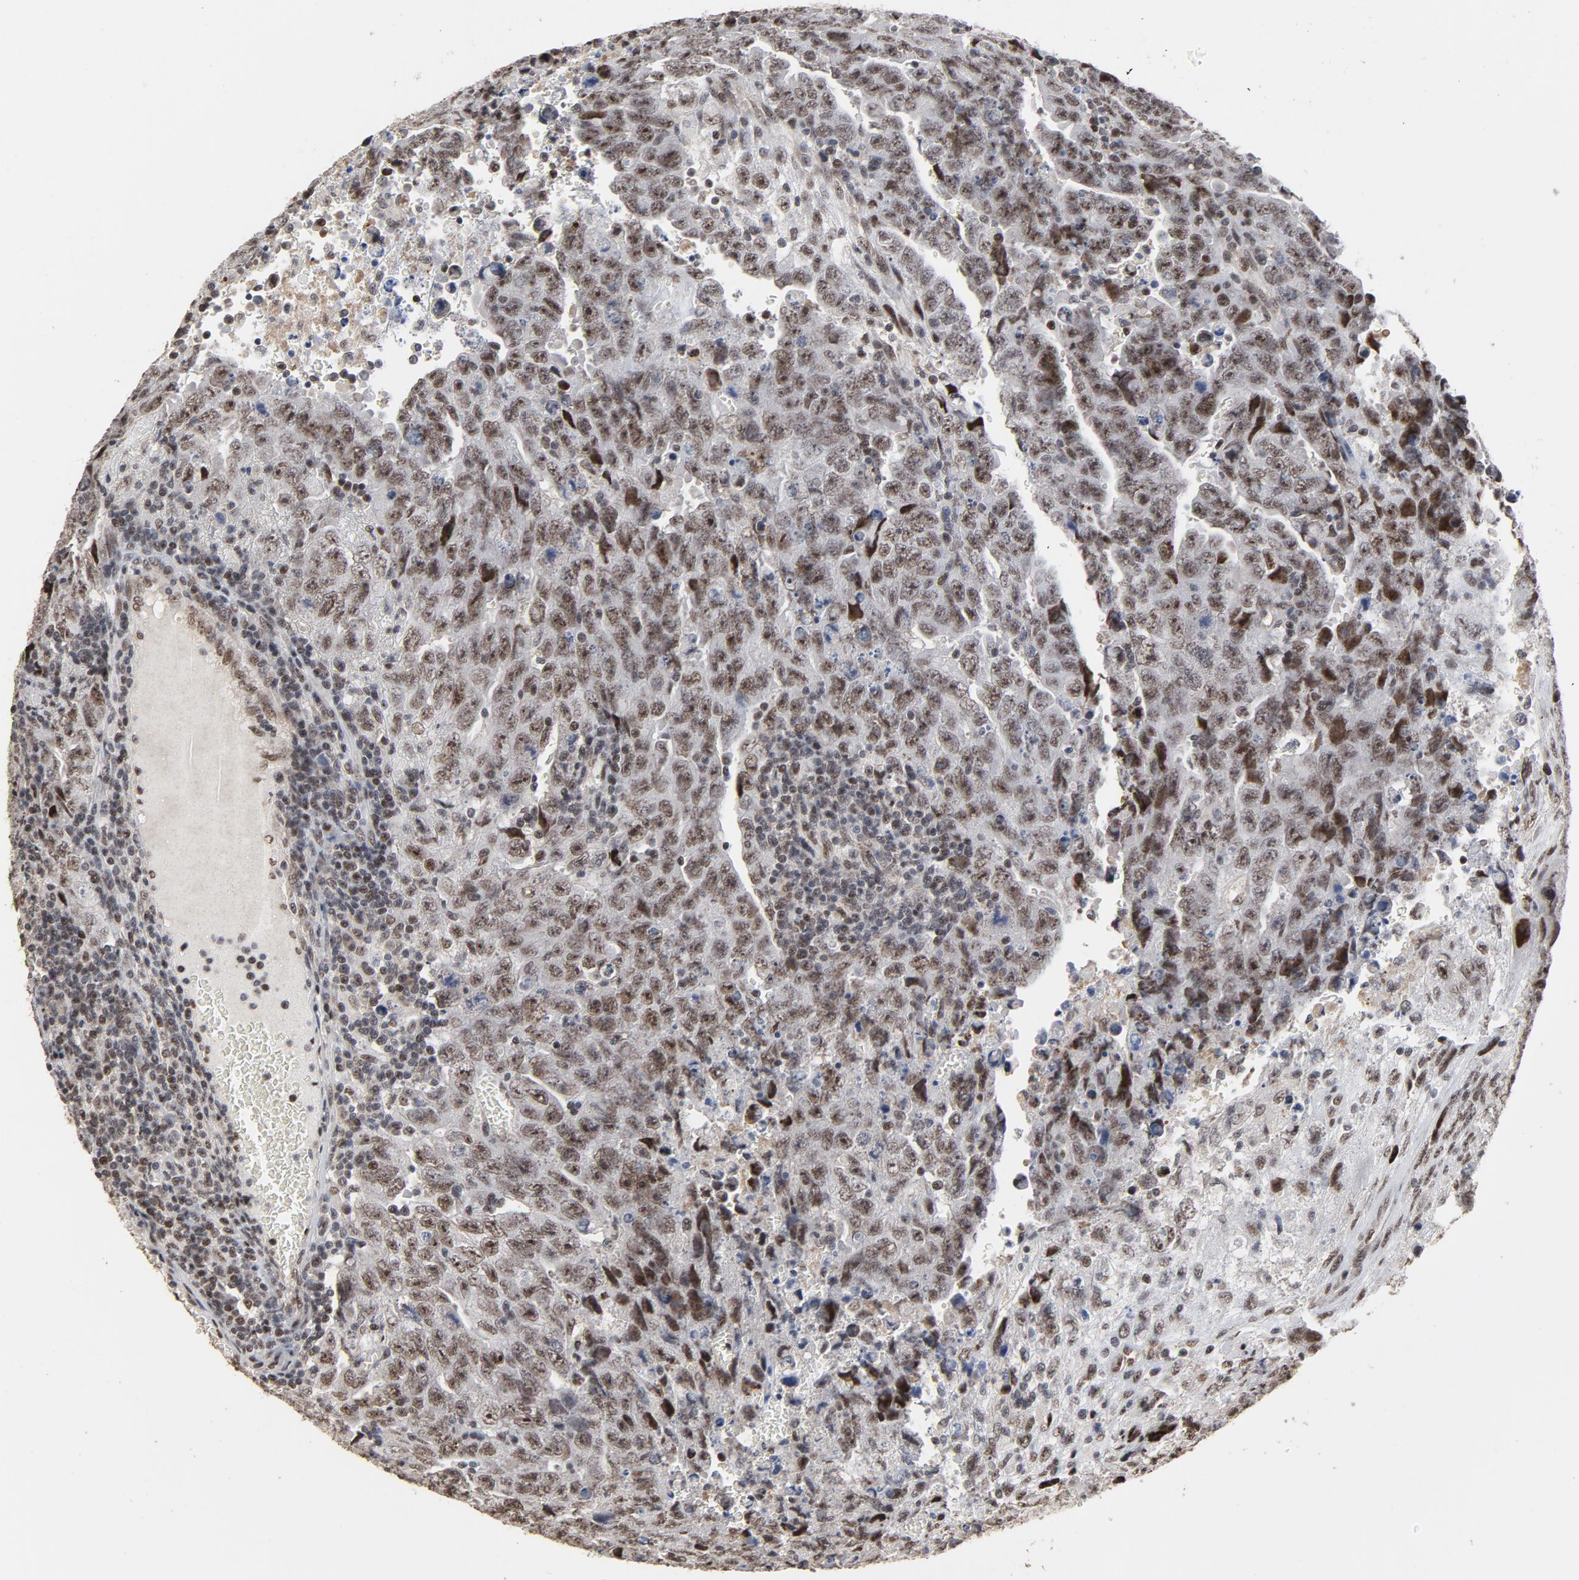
{"staining": {"intensity": "moderate", "quantity": ">75%", "location": "nuclear"}, "tissue": "testis cancer", "cell_type": "Tumor cells", "image_type": "cancer", "snomed": [{"axis": "morphology", "description": "Carcinoma, Embryonal, NOS"}, {"axis": "topography", "description": "Testis"}], "caption": "Immunohistochemical staining of human embryonal carcinoma (testis) exhibits medium levels of moderate nuclear positivity in about >75% of tumor cells.", "gene": "TP53RK", "patient": {"sex": "male", "age": 28}}